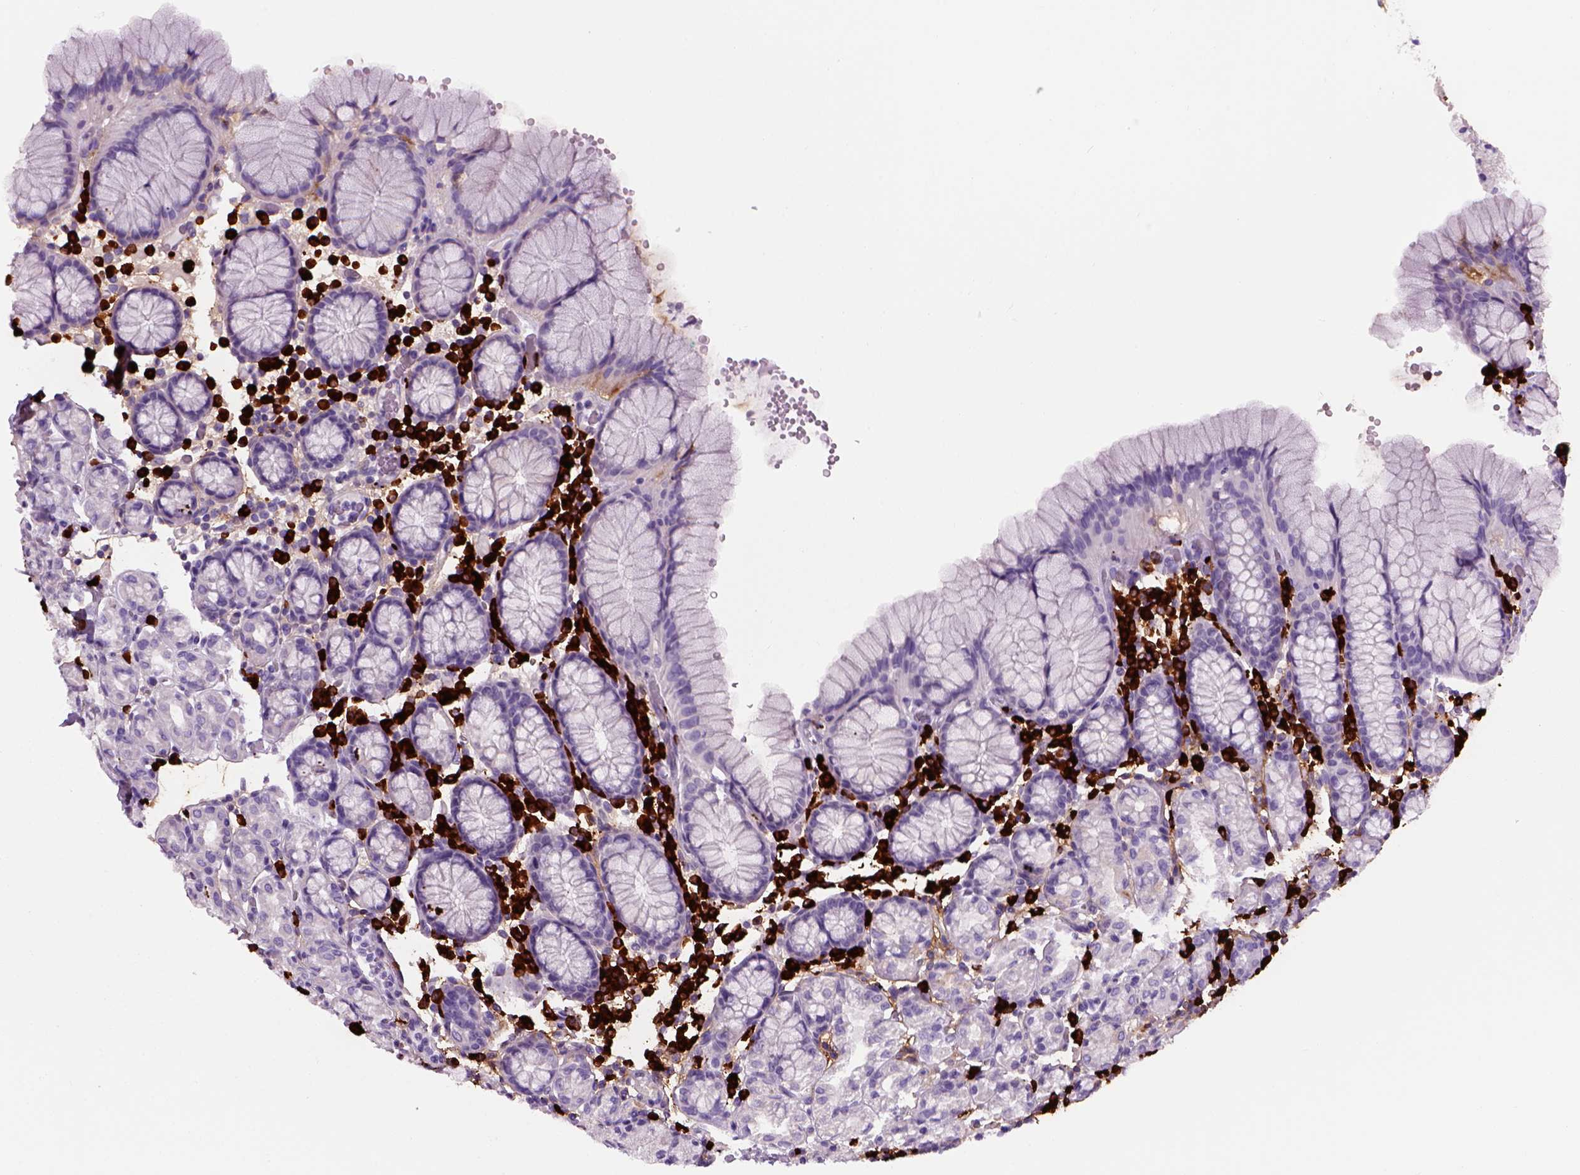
{"staining": {"intensity": "negative", "quantity": "none", "location": "none"}, "tissue": "stomach", "cell_type": "Glandular cells", "image_type": "normal", "snomed": [{"axis": "morphology", "description": "Normal tissue, NOS"}, {"axis": "topography", "description": "Stomach, upper"}, {"axis": "topography", "description": "Stomach"}], "caption": "High magnification brightfield microscopy of normal stomach stained with DAB (brown) and counterstained with hematoxylin (blue): glandular cells show no significant positivity. (Stains: DAB (3,3'-diaminobenzidine) immunohistochemistry (IHC) with hematoxylin counter stain, Microscopy: brightfield microscopy at high magnification).", "gene": "MZB1", "patient": {"sex": "male", "age": 62}}